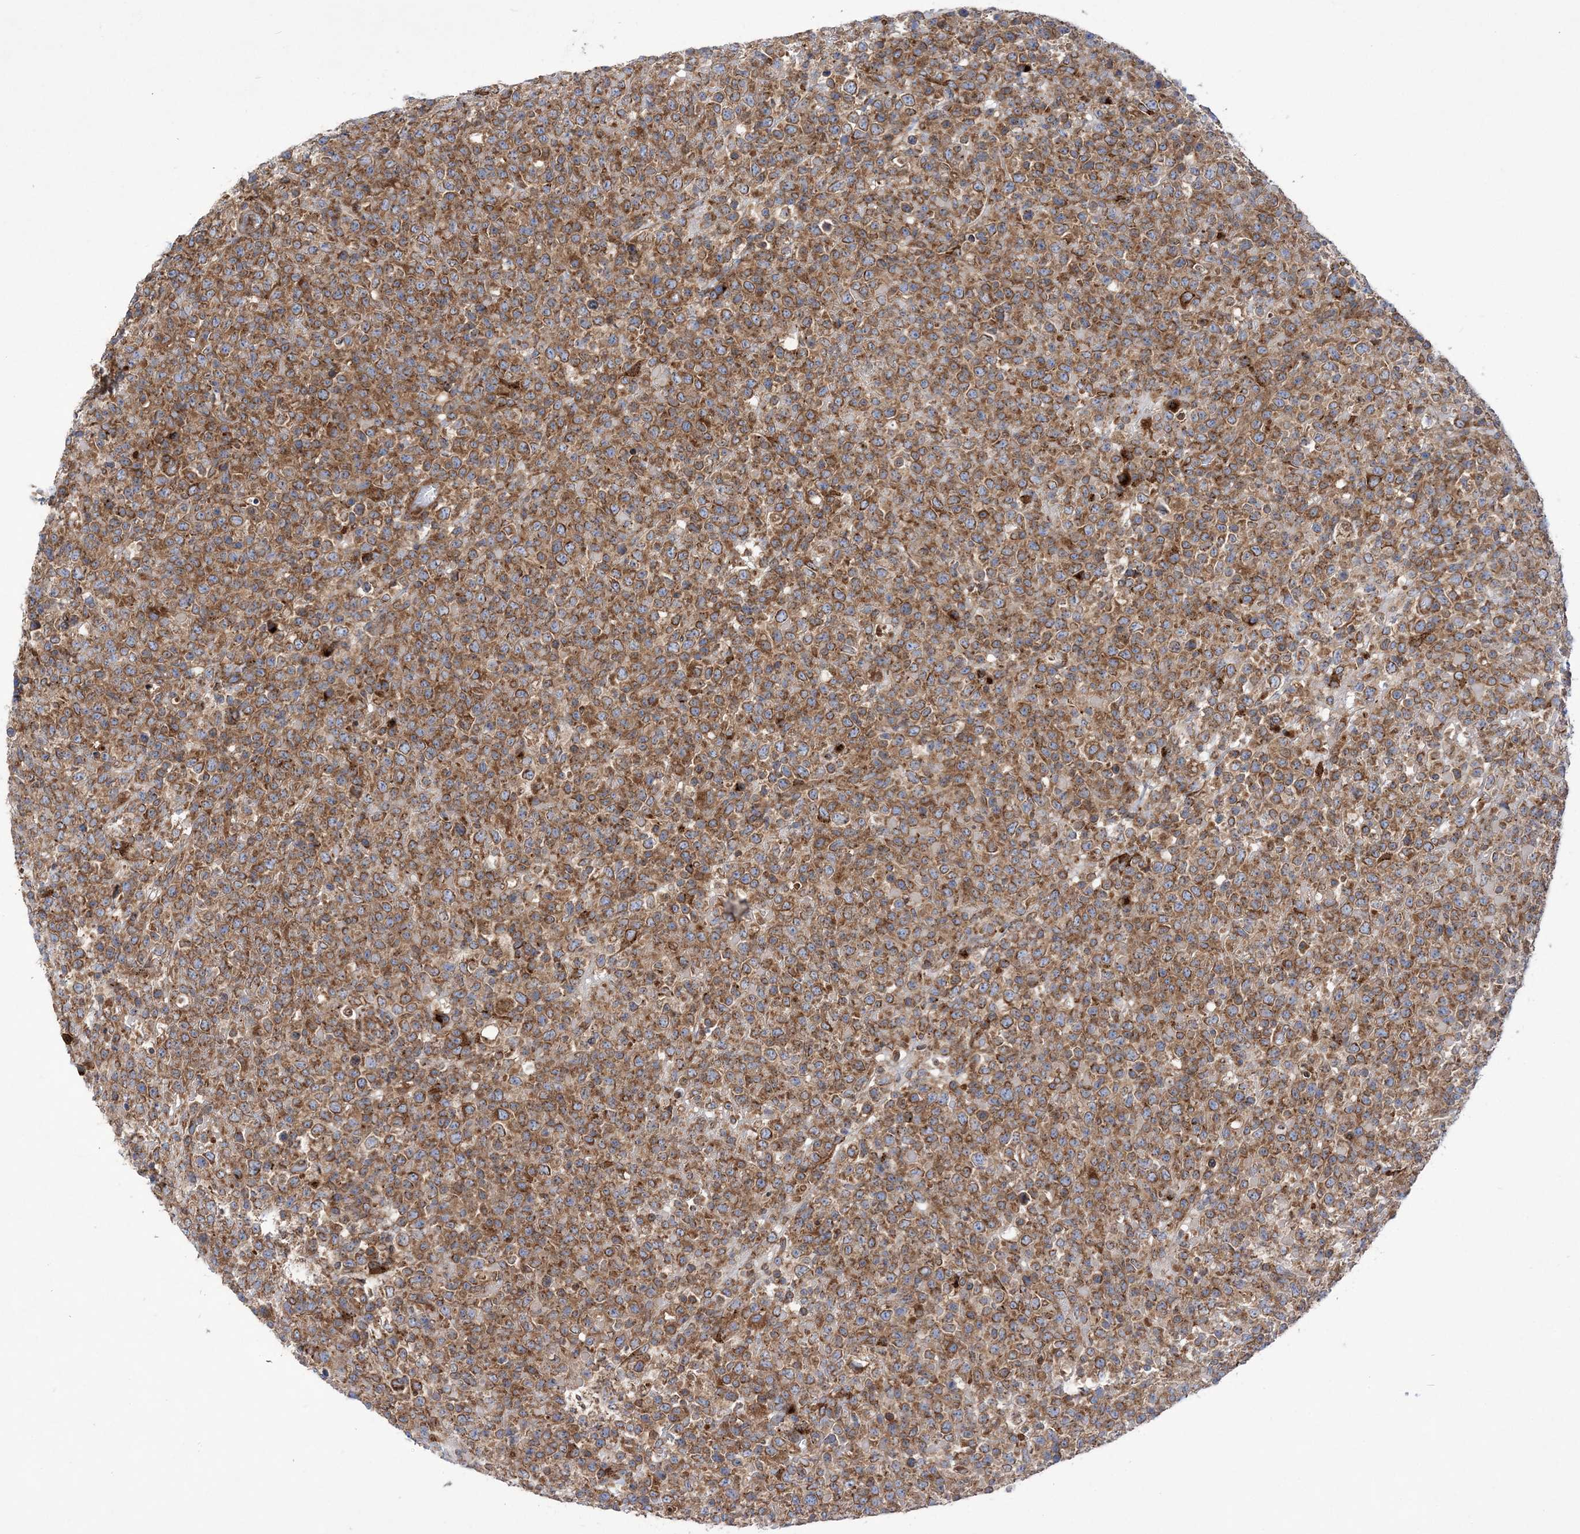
{"staining": {"intensity": "moderate", "quantity": ">75%", "location": "cytoplasmic/membranous"}, "tissue": "lymphoma", "cell_type": "Tumor cells", "image_type": "cancer", "snomed": [{"axis": "morphology", "description": "Malignant lymphoma, non-Hodgkin's type, High grade"}, {"axis": "topography", "description": "Colon"}], "caption": "A high-resolution image shows IHC staining of lymphoma, which displays moderate cytoplasmic/membranous expression in approximately >75% of tumor cells.", "gene": "COPB2", "patient": {"sex": "female", "age": 53}}